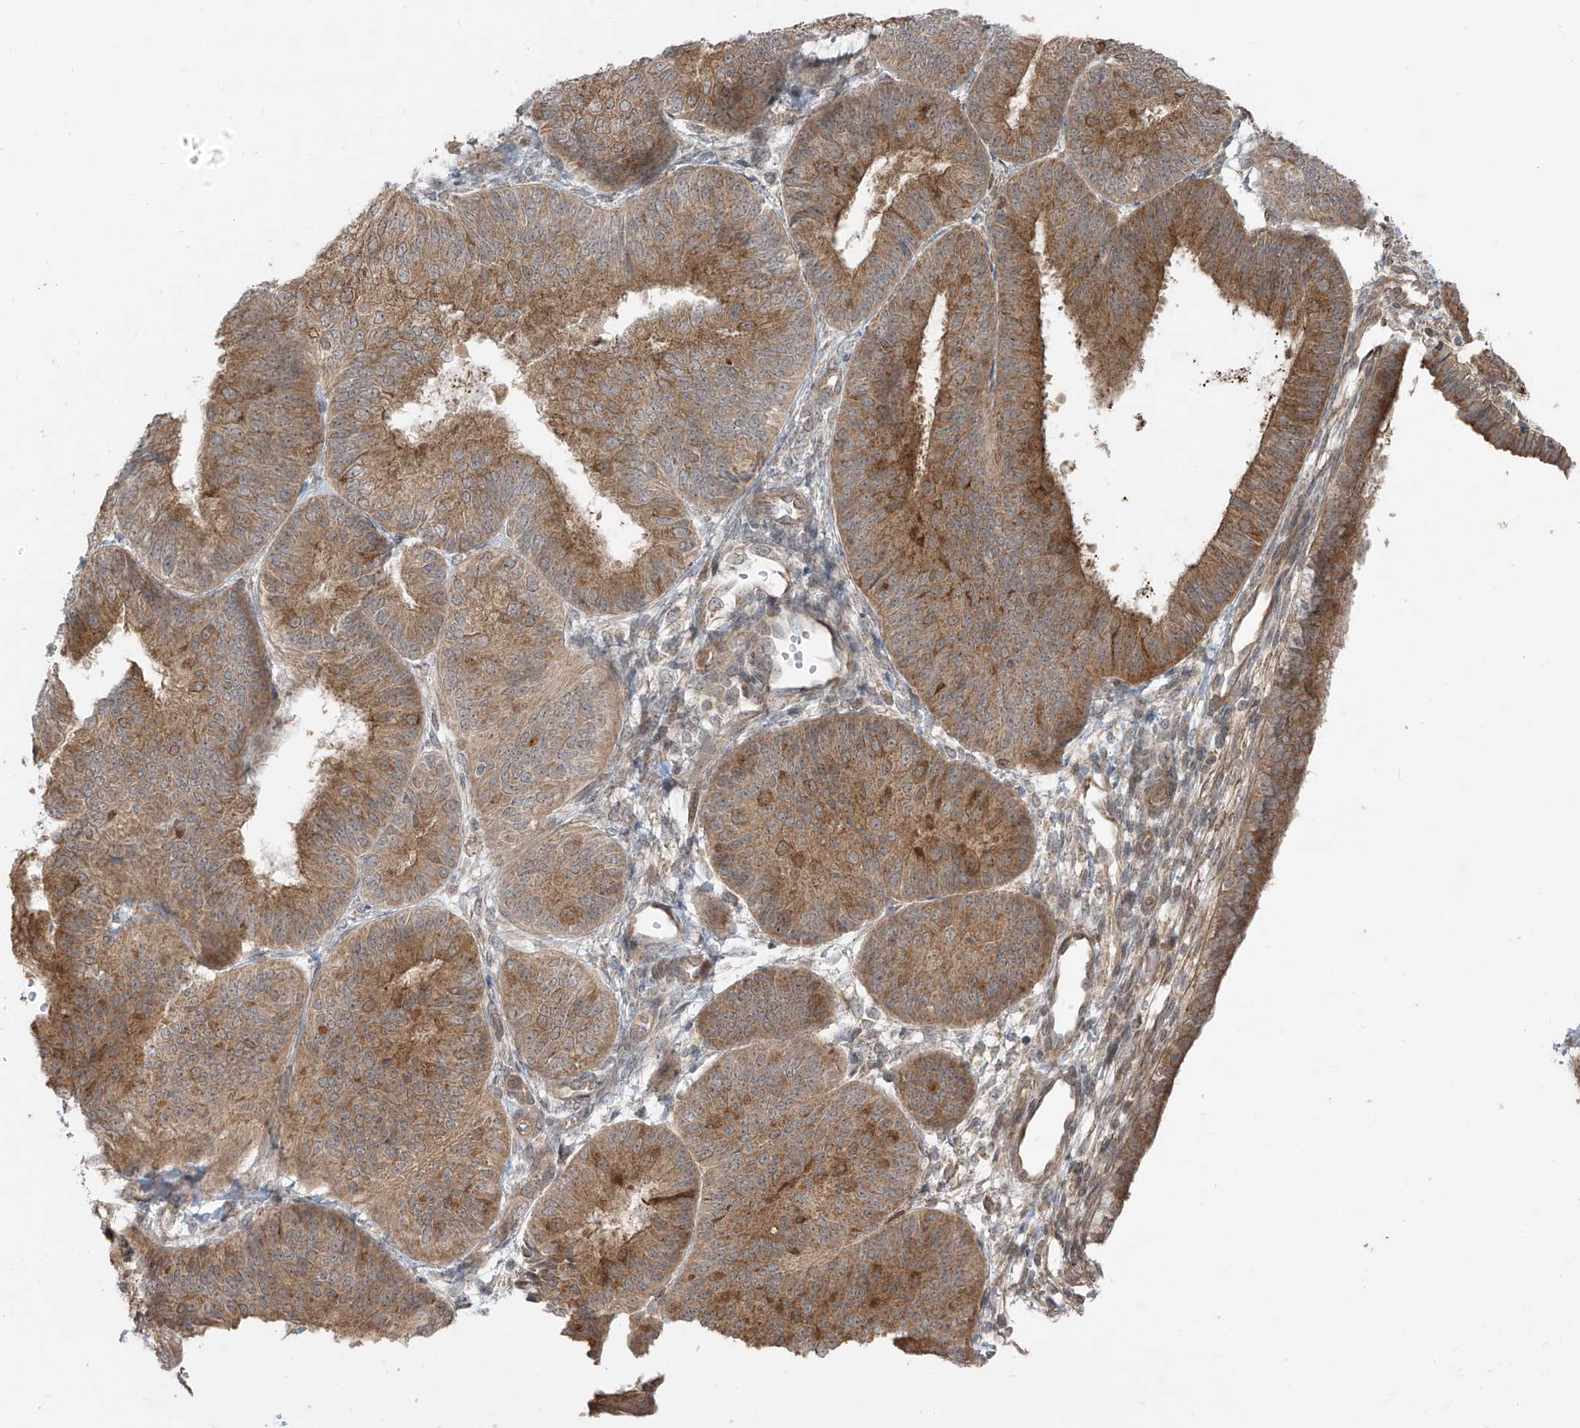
{"staining": {"intensity": "moderate", "quantity": ">75%", "location": "cytoplasmic/membranous"}, "tissue": "endometrial cancer", "cell_type": "Tumor cells", "image_type": "cancer", "snomed": [{"axis": "morphology", "description": "Adenocarcinoma, NOS"}, {"axis": "topography", "description": "Endometrium"}], "caption": "Moderate cytoplasmic/membranous positivity is identified in approximately >75% of tumor cells in endometrial cancer.", "gene": "PDE11A", "patient": {"sex": "female", "age": 58}}